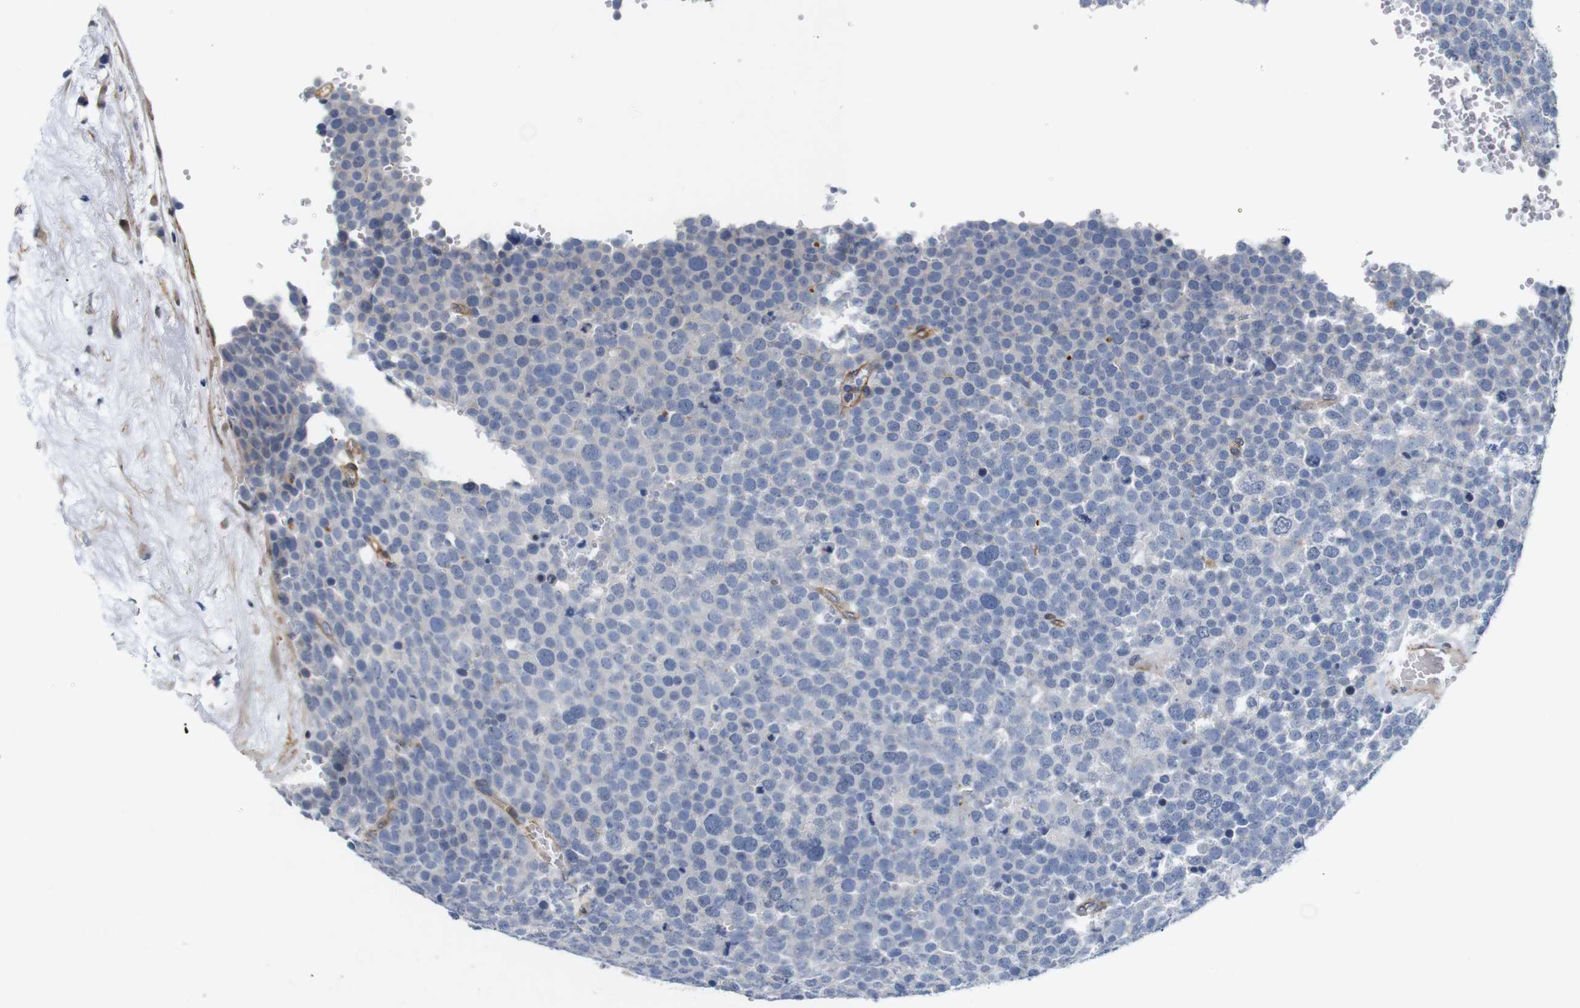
{"staining": {"intensity": "negative", "quantity": "none", "location": "none"}, "tissue": "testis cancer", "cell_type": "Tumor cells", "image_type": "cancer", "snomed": [{"axis": "morphology", "description": "Seminoma, NOS"}, {"axis": "topography", "description": "Testis"}], "caption": "Image shows no significant protein expression in tumor cells of testis cancer.", "gene": "CYB561", "patient": {"sex": "male", "age": 71}}